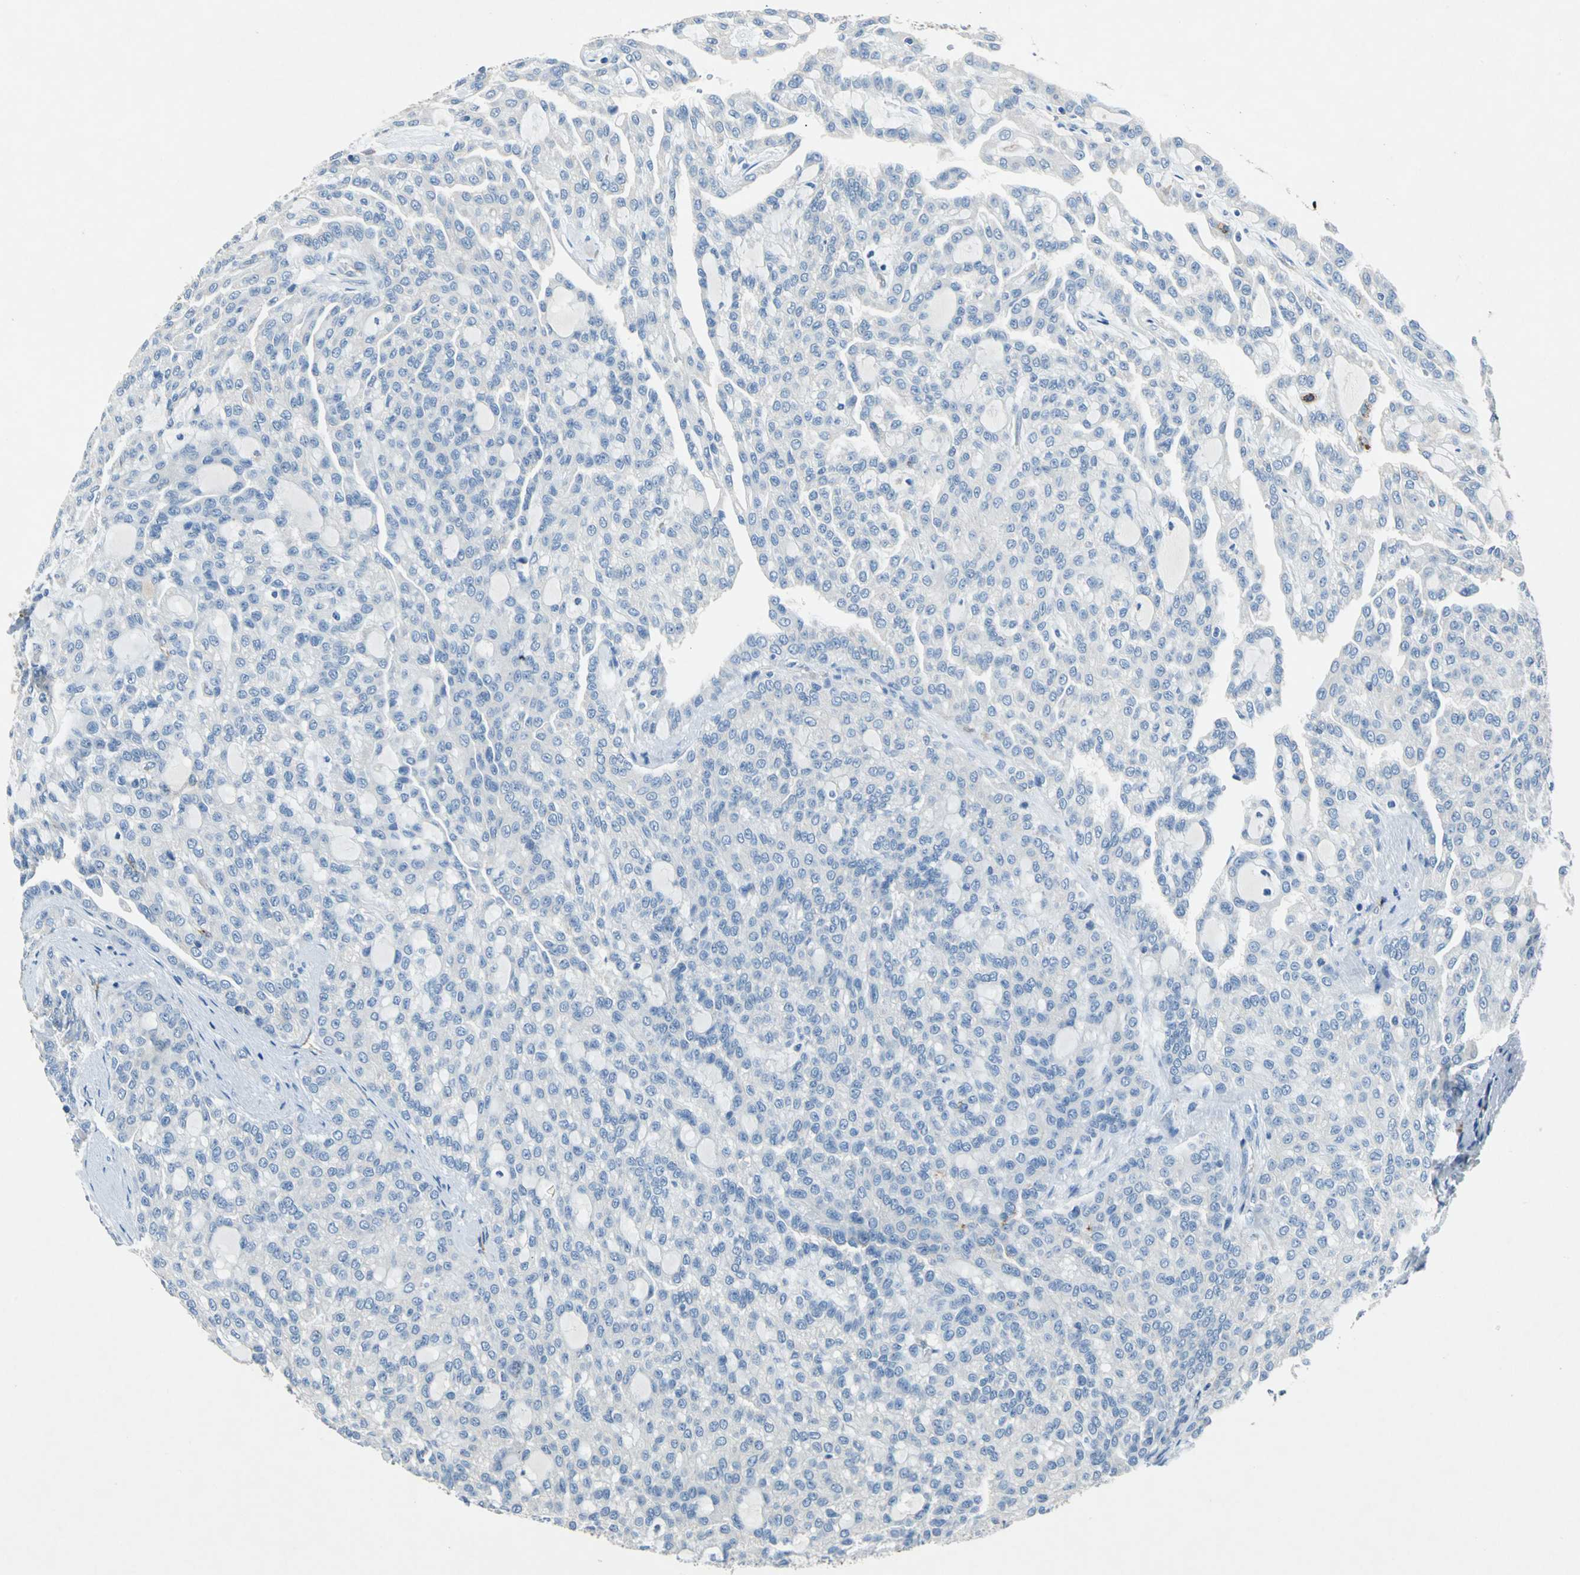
{"staining": {"intensity": "negative", "quantity": "none", "location": "none"}, "tissue": "renal cancer", "cell_type": "Tumor cells", "image_type": "cancer", "snomed": [{"axis": "morphology", "description": "Adenocarcinoma, NOS"}, {"axis": "topography", "description": "Kidney"}], "caption": "Micrograph shows no significant protein positivity in tumor cells of renal cancer.", "gene": "RPS13", "patient": {"sex": "male", "age": 63}}